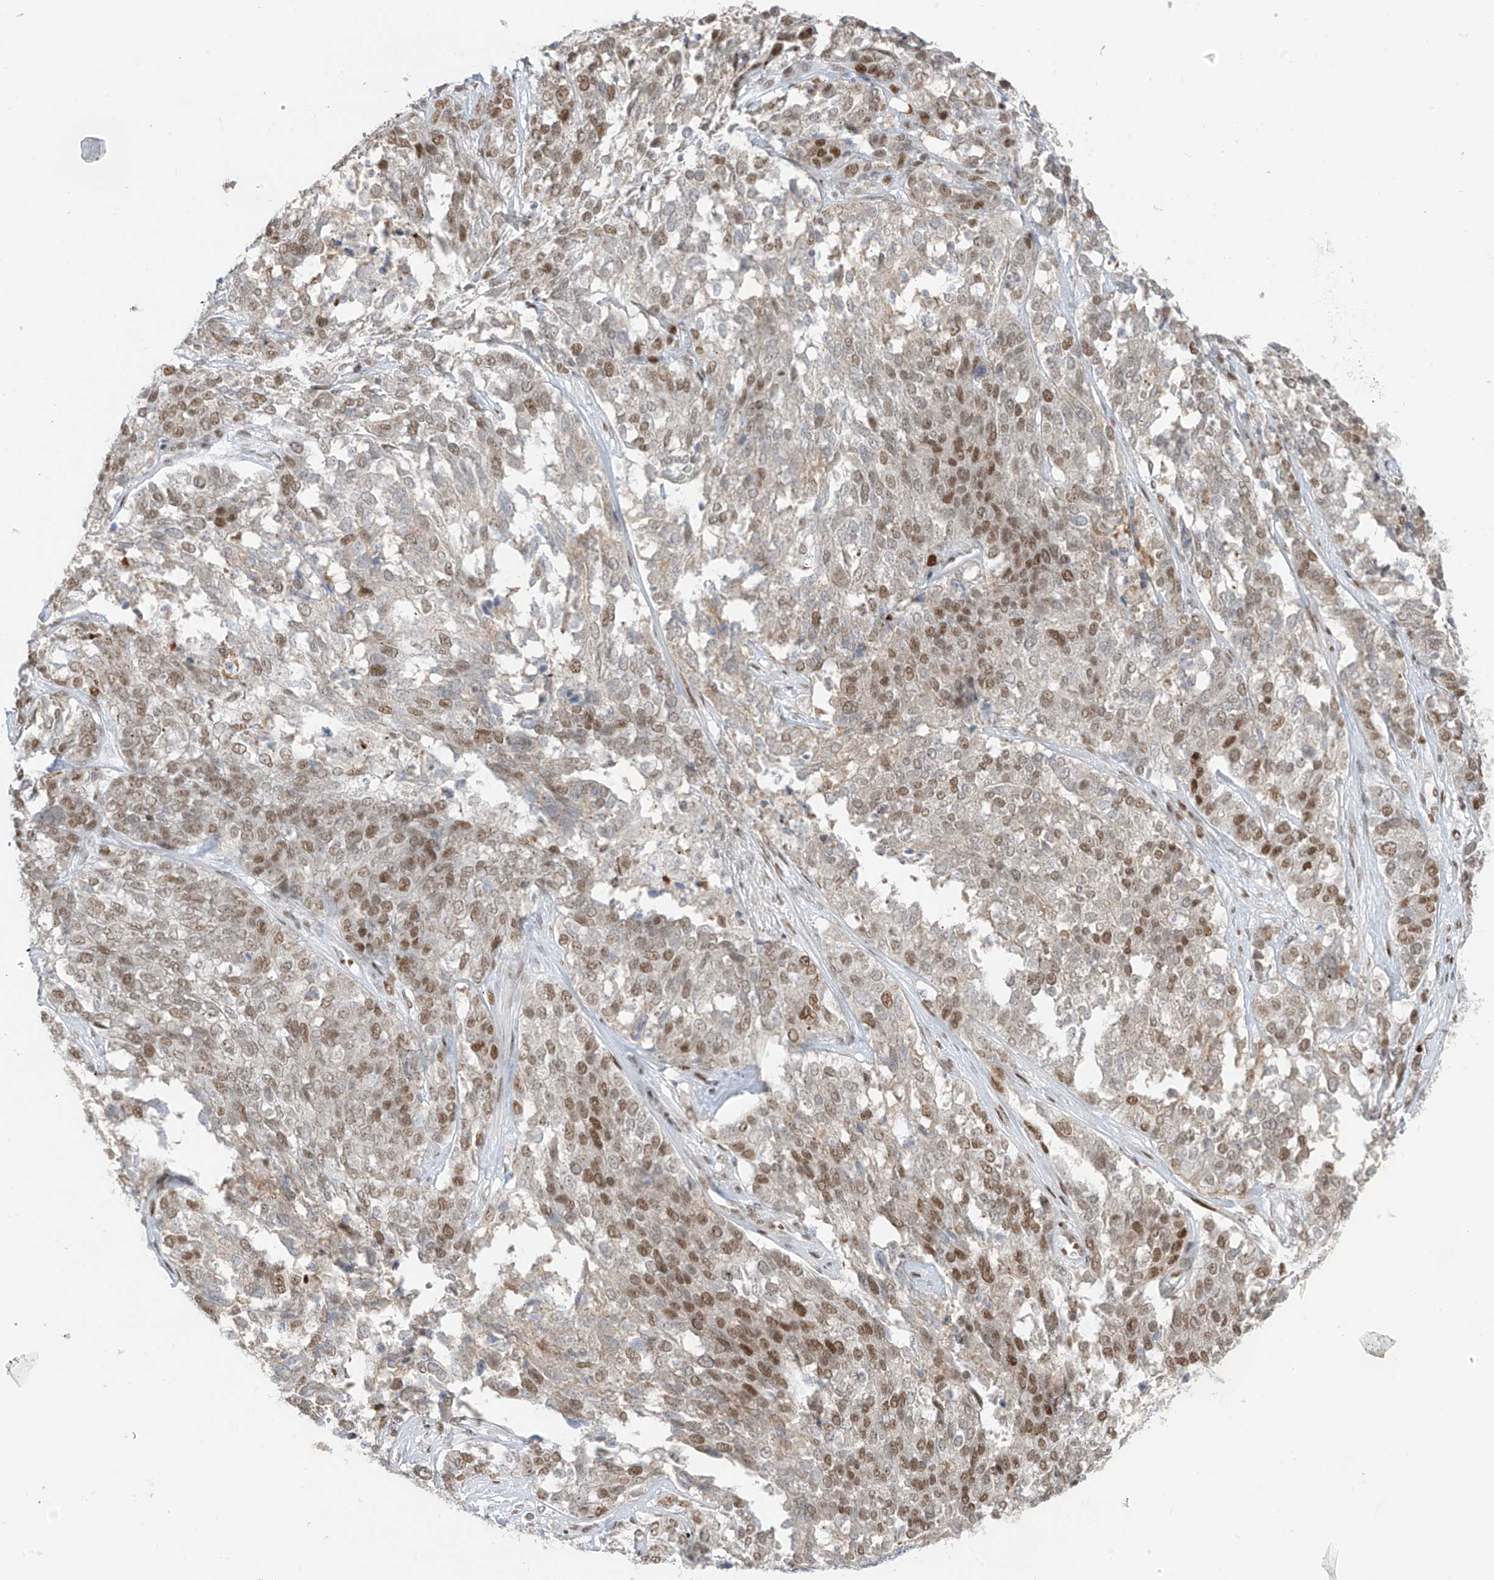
{"staining": {"intensity": "moderate", "quantity": ">75%", "location": "nuclear"}, "tissue": "ovarian cancer", "cell_type": "Tumor cells", "image_type": "cancer", "snomed": [{"axis": "morphology", "description": "Cystadenocarcinoma, serous, NOS"}, {"axis": "topography", "description": "Ovary"}], "caption": "Immunohistochemical staining of ovarian cancer (serous cystadenocarcinoma) reveals medium levels of moderate nuclear protein expression in about >75% of tumor cells.", "gene": "ZCWPW2", "patient": {"sex": "female", "age": 44}}